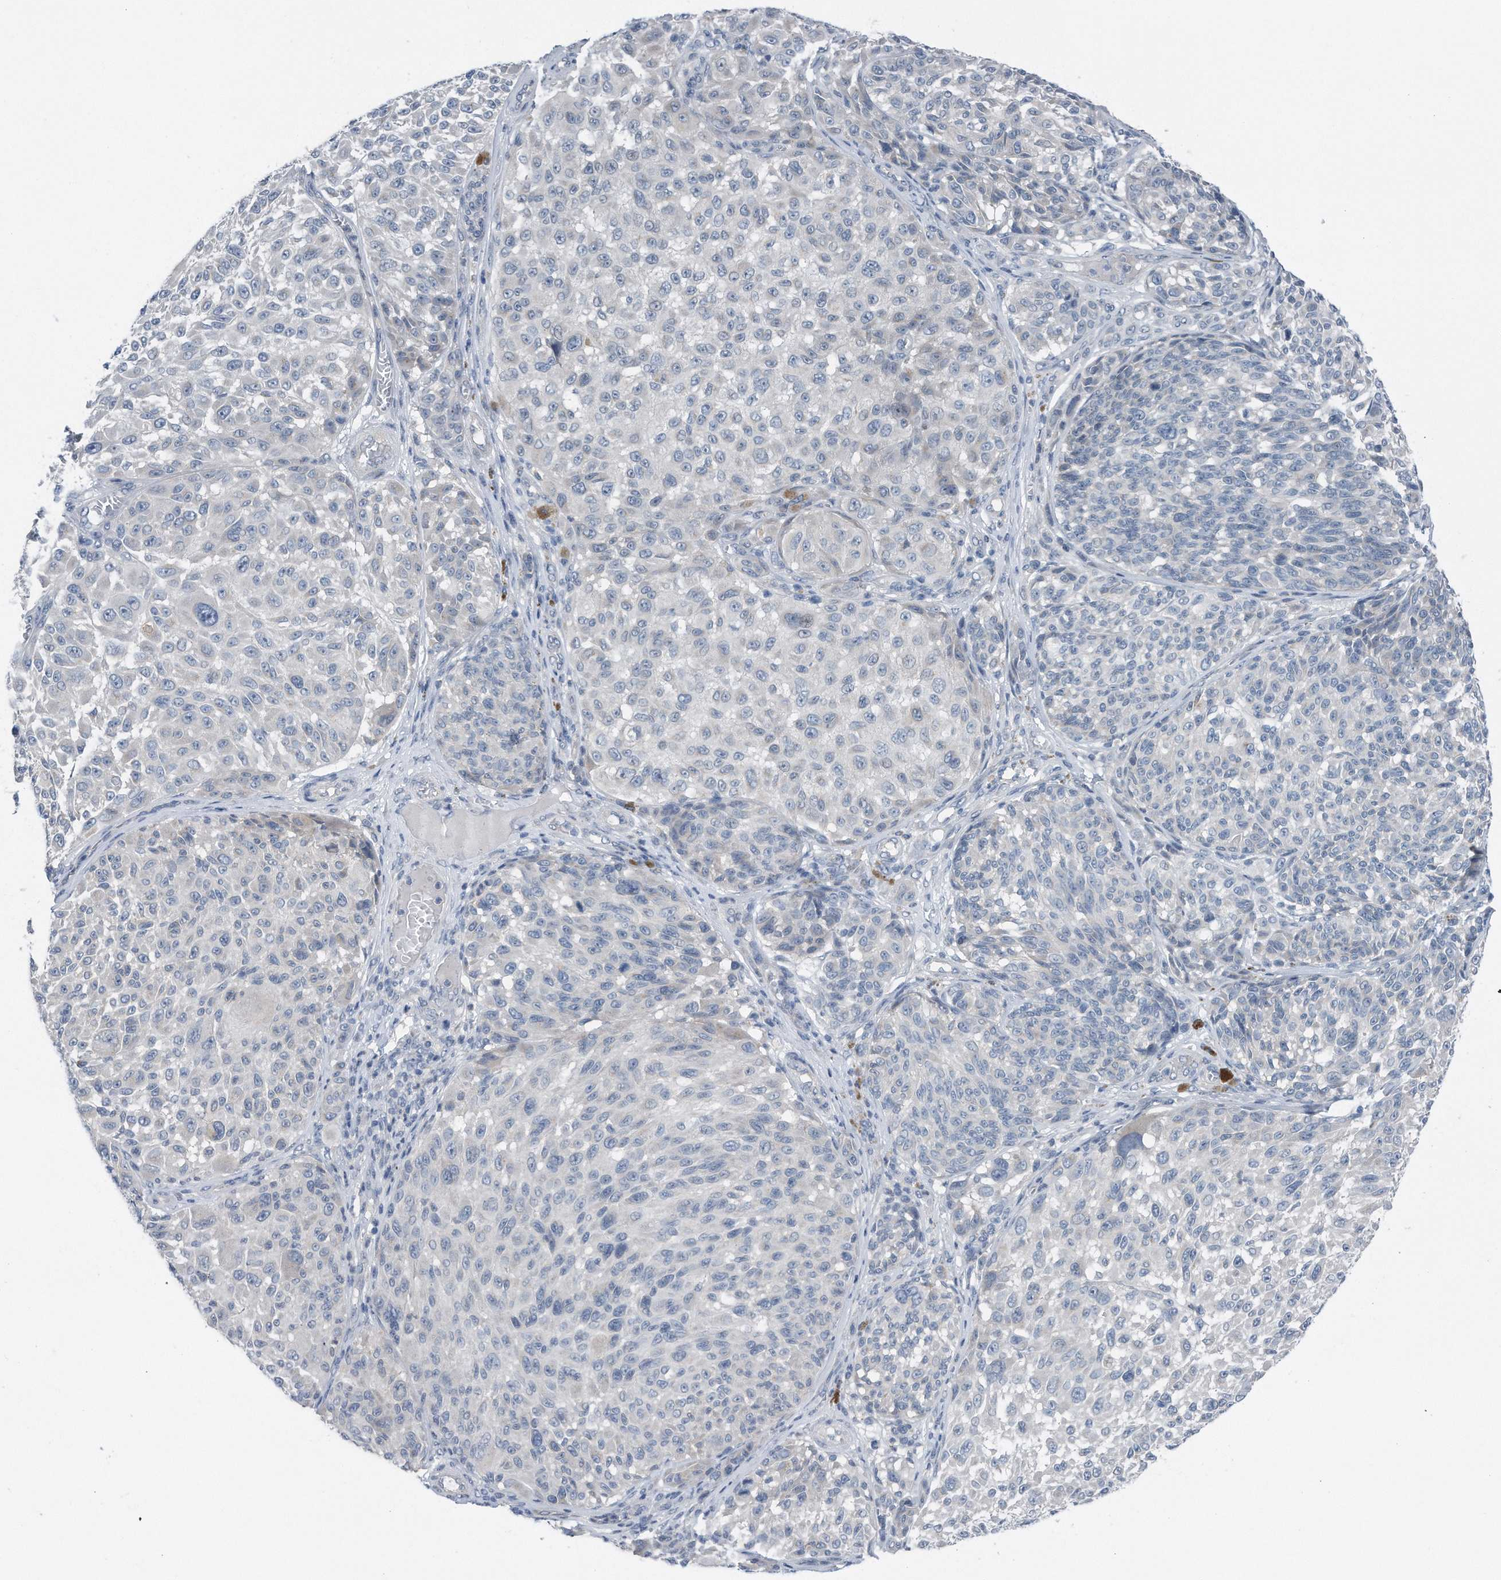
{"staining": {"intensity": "negative", "quantity": "none", "location": "none"}, "tissue": "melanoma", "cell_type": "Tumor cells", "image_type": "cancer", "snomed": [{"axis": "morphology", "description": "Malignant melanoma, NOS"}, {"axis": "topography", "description": "Skin"}], "caption": "Tumor cells show no significant expression in malignant melanoma.", "gene": "YRDC", "patient": {"sex": "male", "age": 83}}